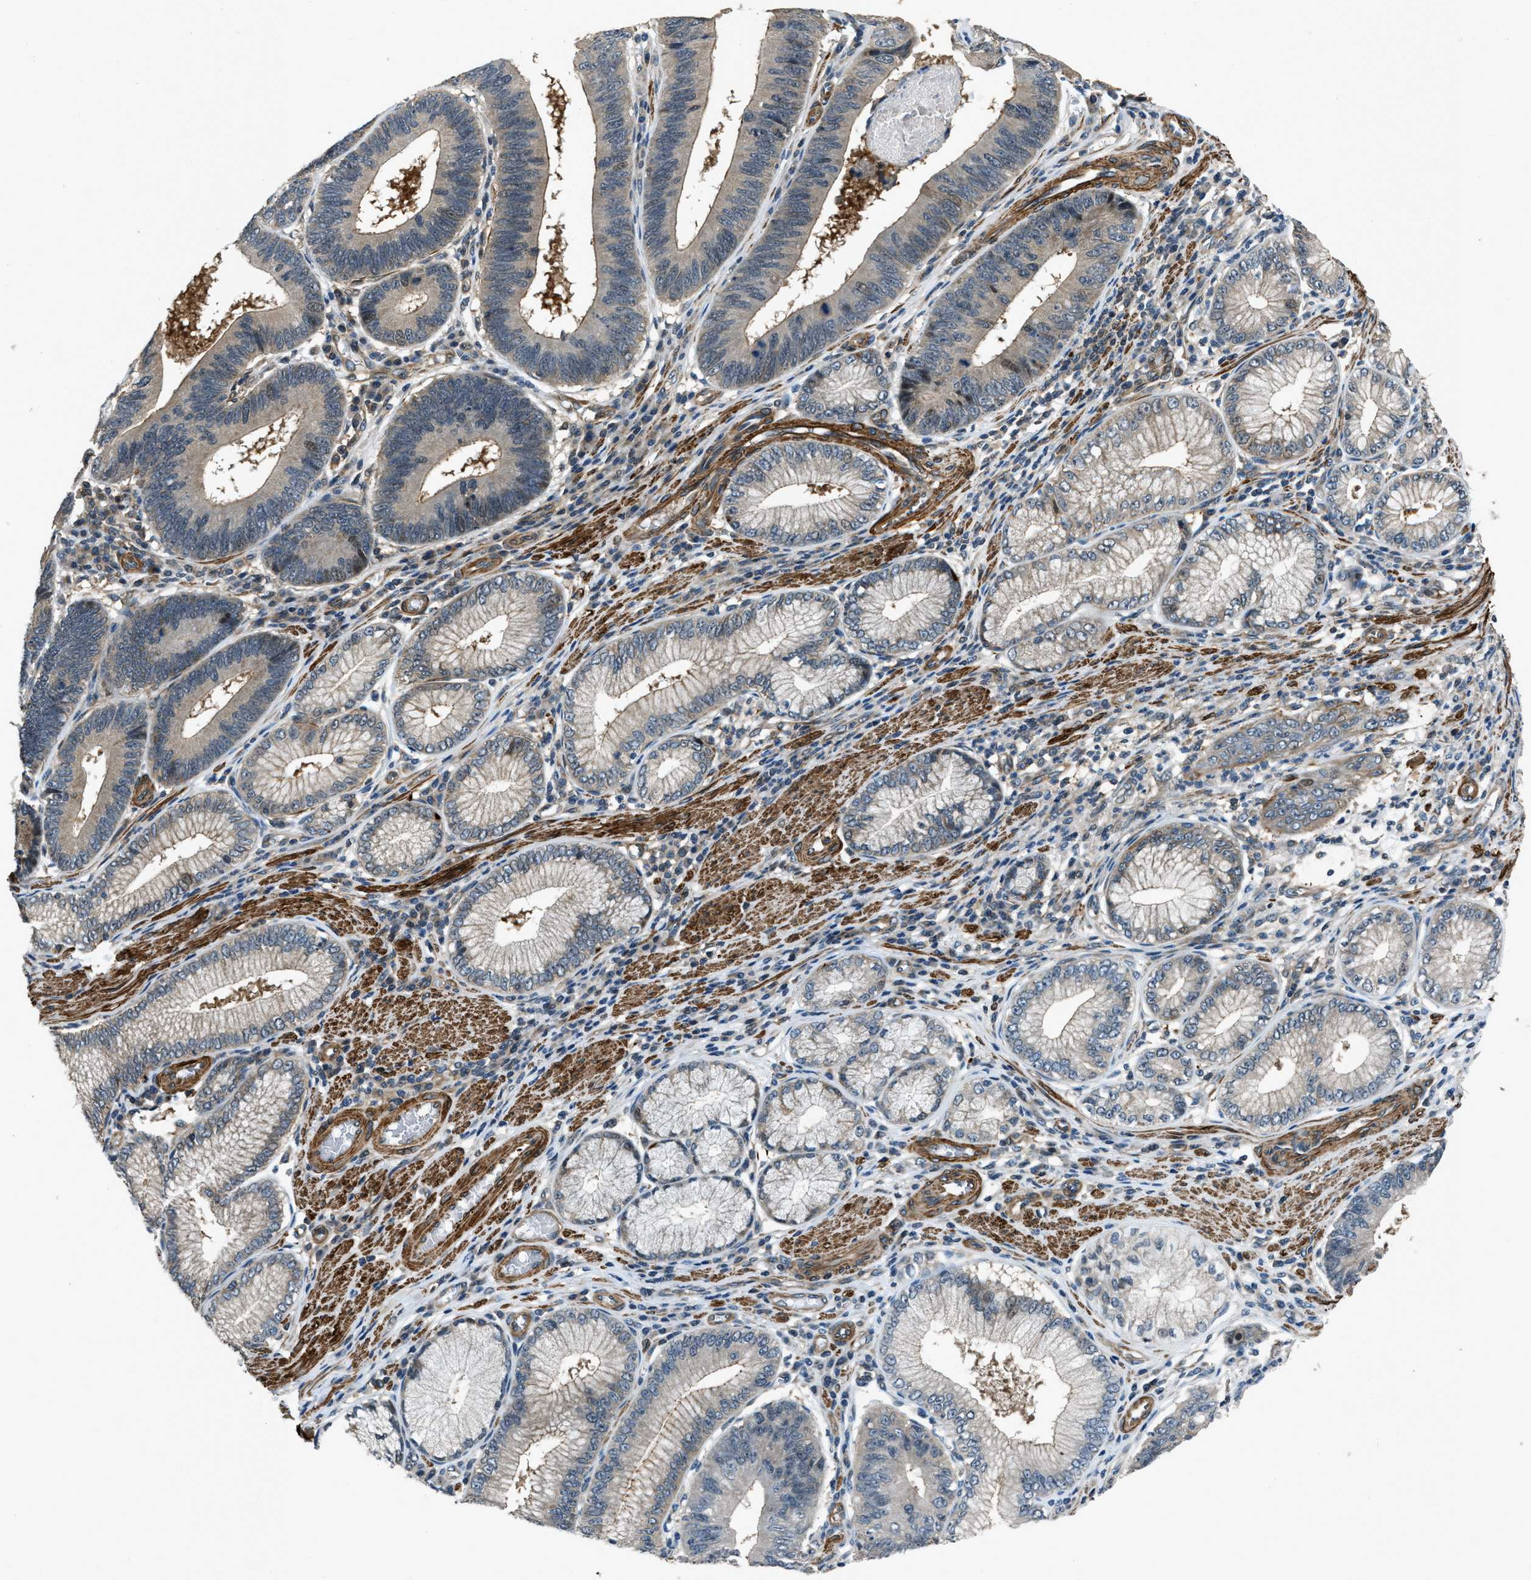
{"staining": {"intensity": "weak", "quantity": ">75%", "location": "cytoplasmic/membranous"}, "tissue": "stomach cancer", "cell_type": "Tumor cells", "image_type": "cancer", "snomed": [{"axis": "morphology", "description": "Adenocarcinoma, NOS"}, {"axis": "topography", "description": "Stomach"}], "caption": "This micrograph demonstrates immunohistochemistry staining of human adenocarcinoma (stomach), with low weak cytoplasmic/membranous positivity in about >75% of tumor cells.", "gene": "NUDCD3", "patient": {"sex": "male", "age": 59}}